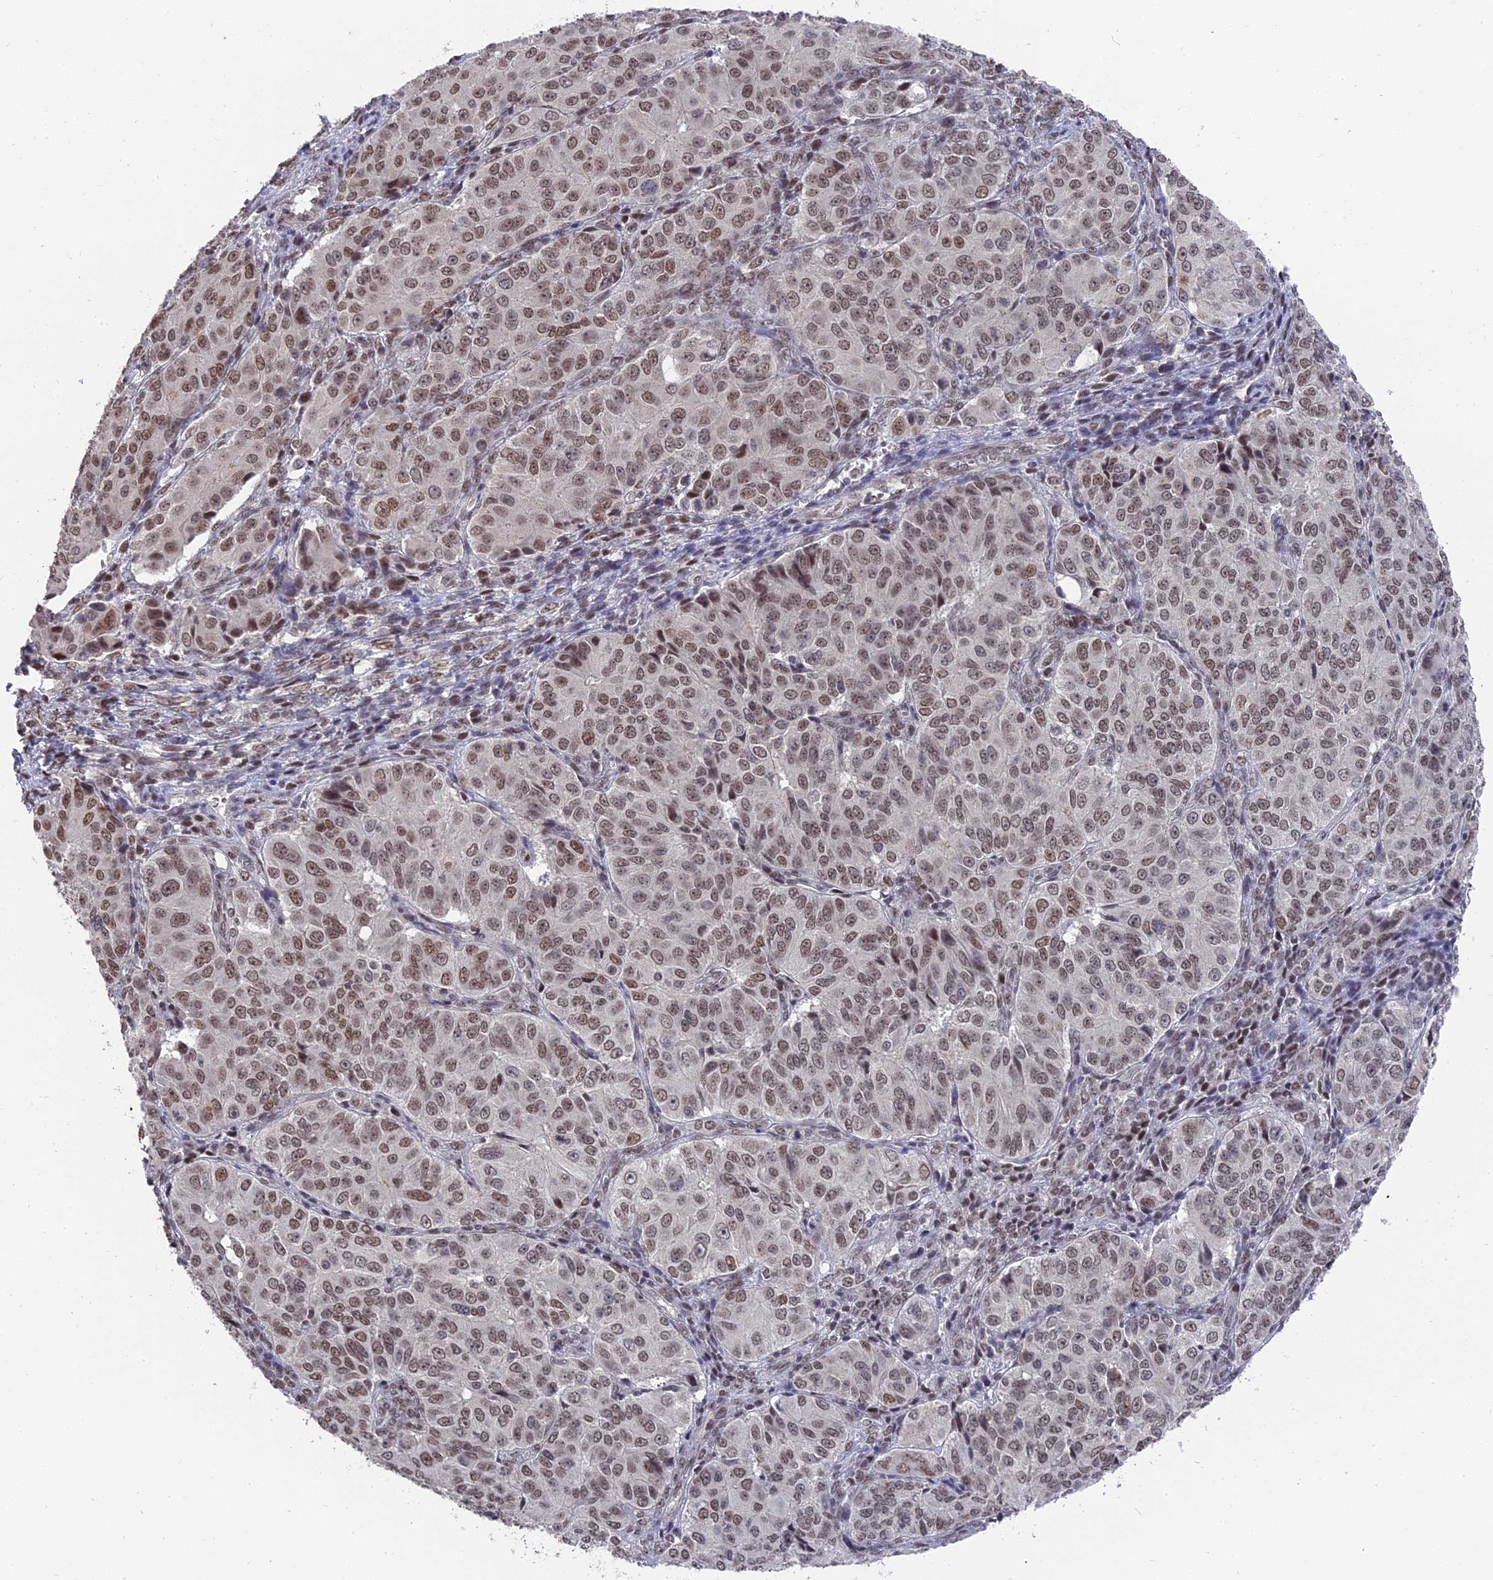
{"staining": {"intensity": "moderate", "quantity": ">75%", "location": "nuclear"}, "tissue": "ovarian cancer", "cell_type": "Tumor cells", "image_type": "cancer", "snomed": [{"axis": "morphology", "description": "Carcinoma, endometroid"}, {"axis": "topography", "description": "Ovary"}], "caption": "IHC of human ovarian cancer (endometroid carcinoma) displays medium levels of moderate nuclear positivity in about >75% of tumor cells.", "gene": "NR1H3", "patient": {"sex": "female", "age": 51}}